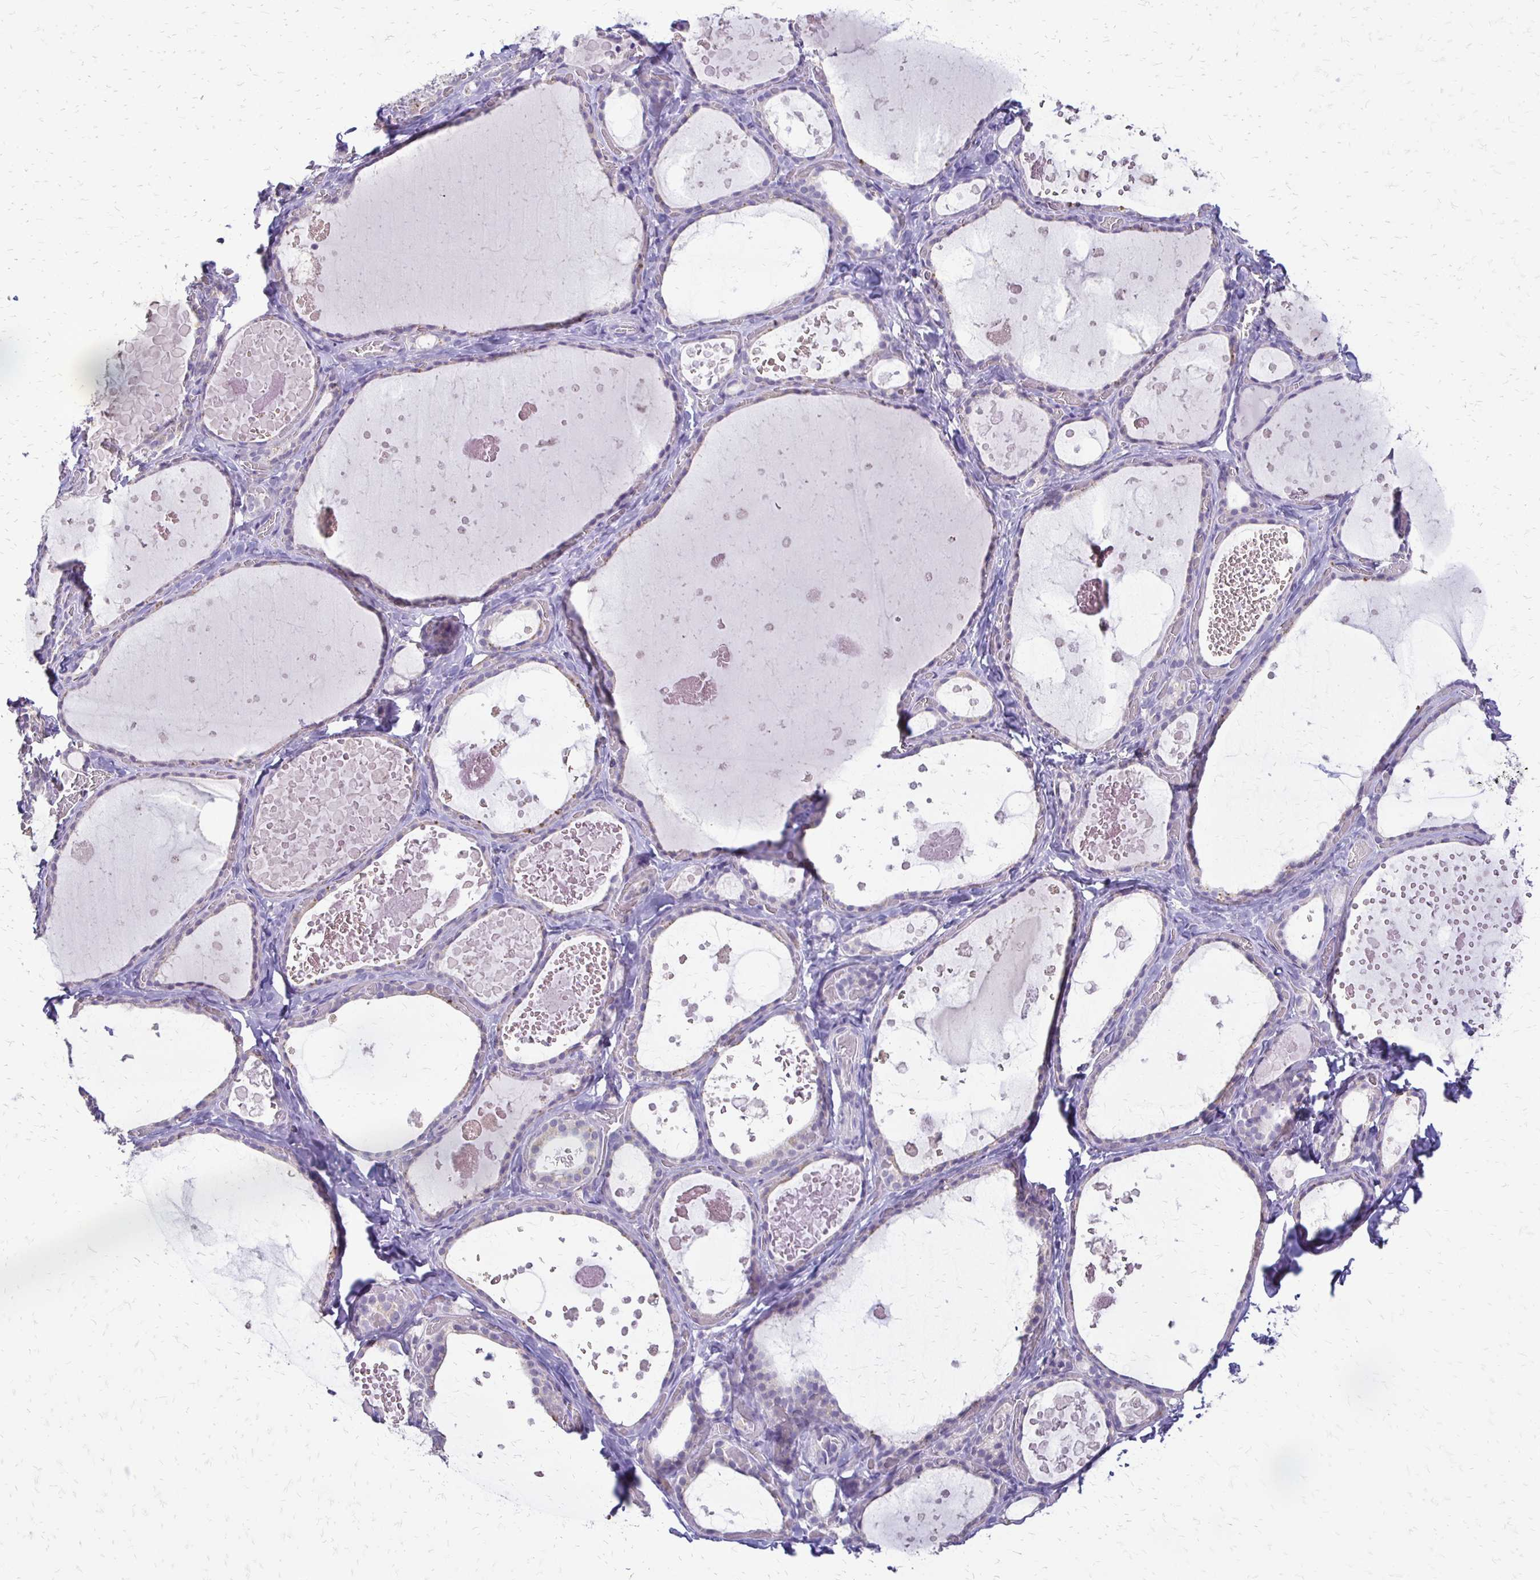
{"staining": {"intensity": "negative", "quantity": "none", "location": "none"}, "tissue": "thyroid gland", "cell_type": "Glandular cells", "image_type": "normal", "snomed": [{"axis": "morphology", "description": "Normal tissue, NOS"}, {"axis": "topography", "description": "Thyroid gland"}], "caption": "Image shows no protein positivity in glandular cells of benign thyroid gland.", "gene": "ALPG", "patient": {"sex": "female", "age": 56}}